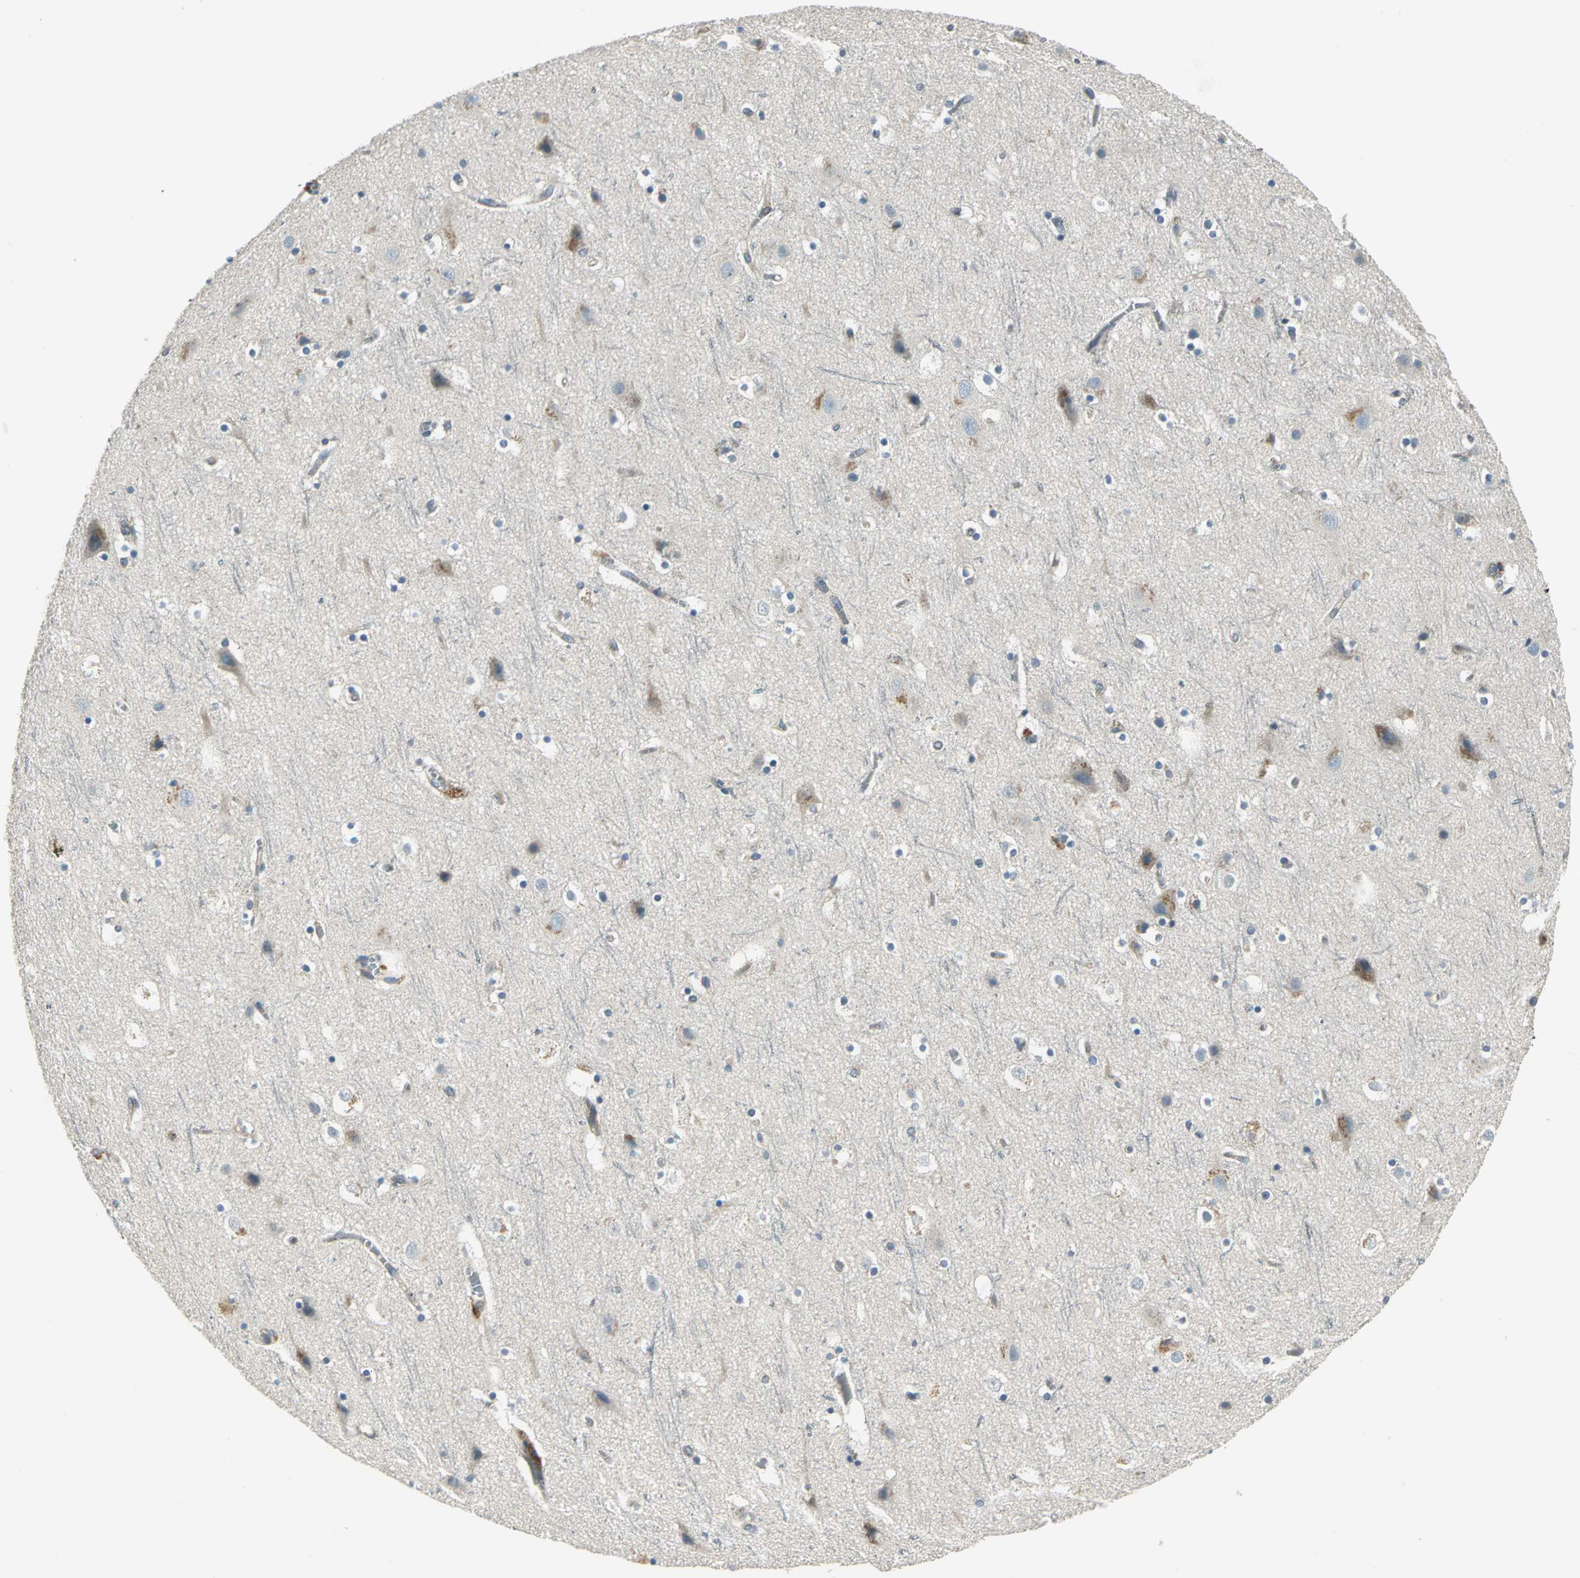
{"staining": {"intensity": "weak", "quantity": ">75%", "location": "cytoplasmic/membranous"}, "tissue": "cerebral cortex", "cell_type": "Endothelial cells", "image_type": "normal", "snomed": [{"axis": "morphology", "description": "Normal tissue, NOS"}, {"axis": "topography", "description": "Cerebral cortex"}], "caption": "The image demonstrates a brown stain indicating the presence of a protein in the cytoplasmic/membranous of endothelial cells in cerebral cortex.", "gene": "PRKAA1", "patient": {"sex": "male", "age": 45}}